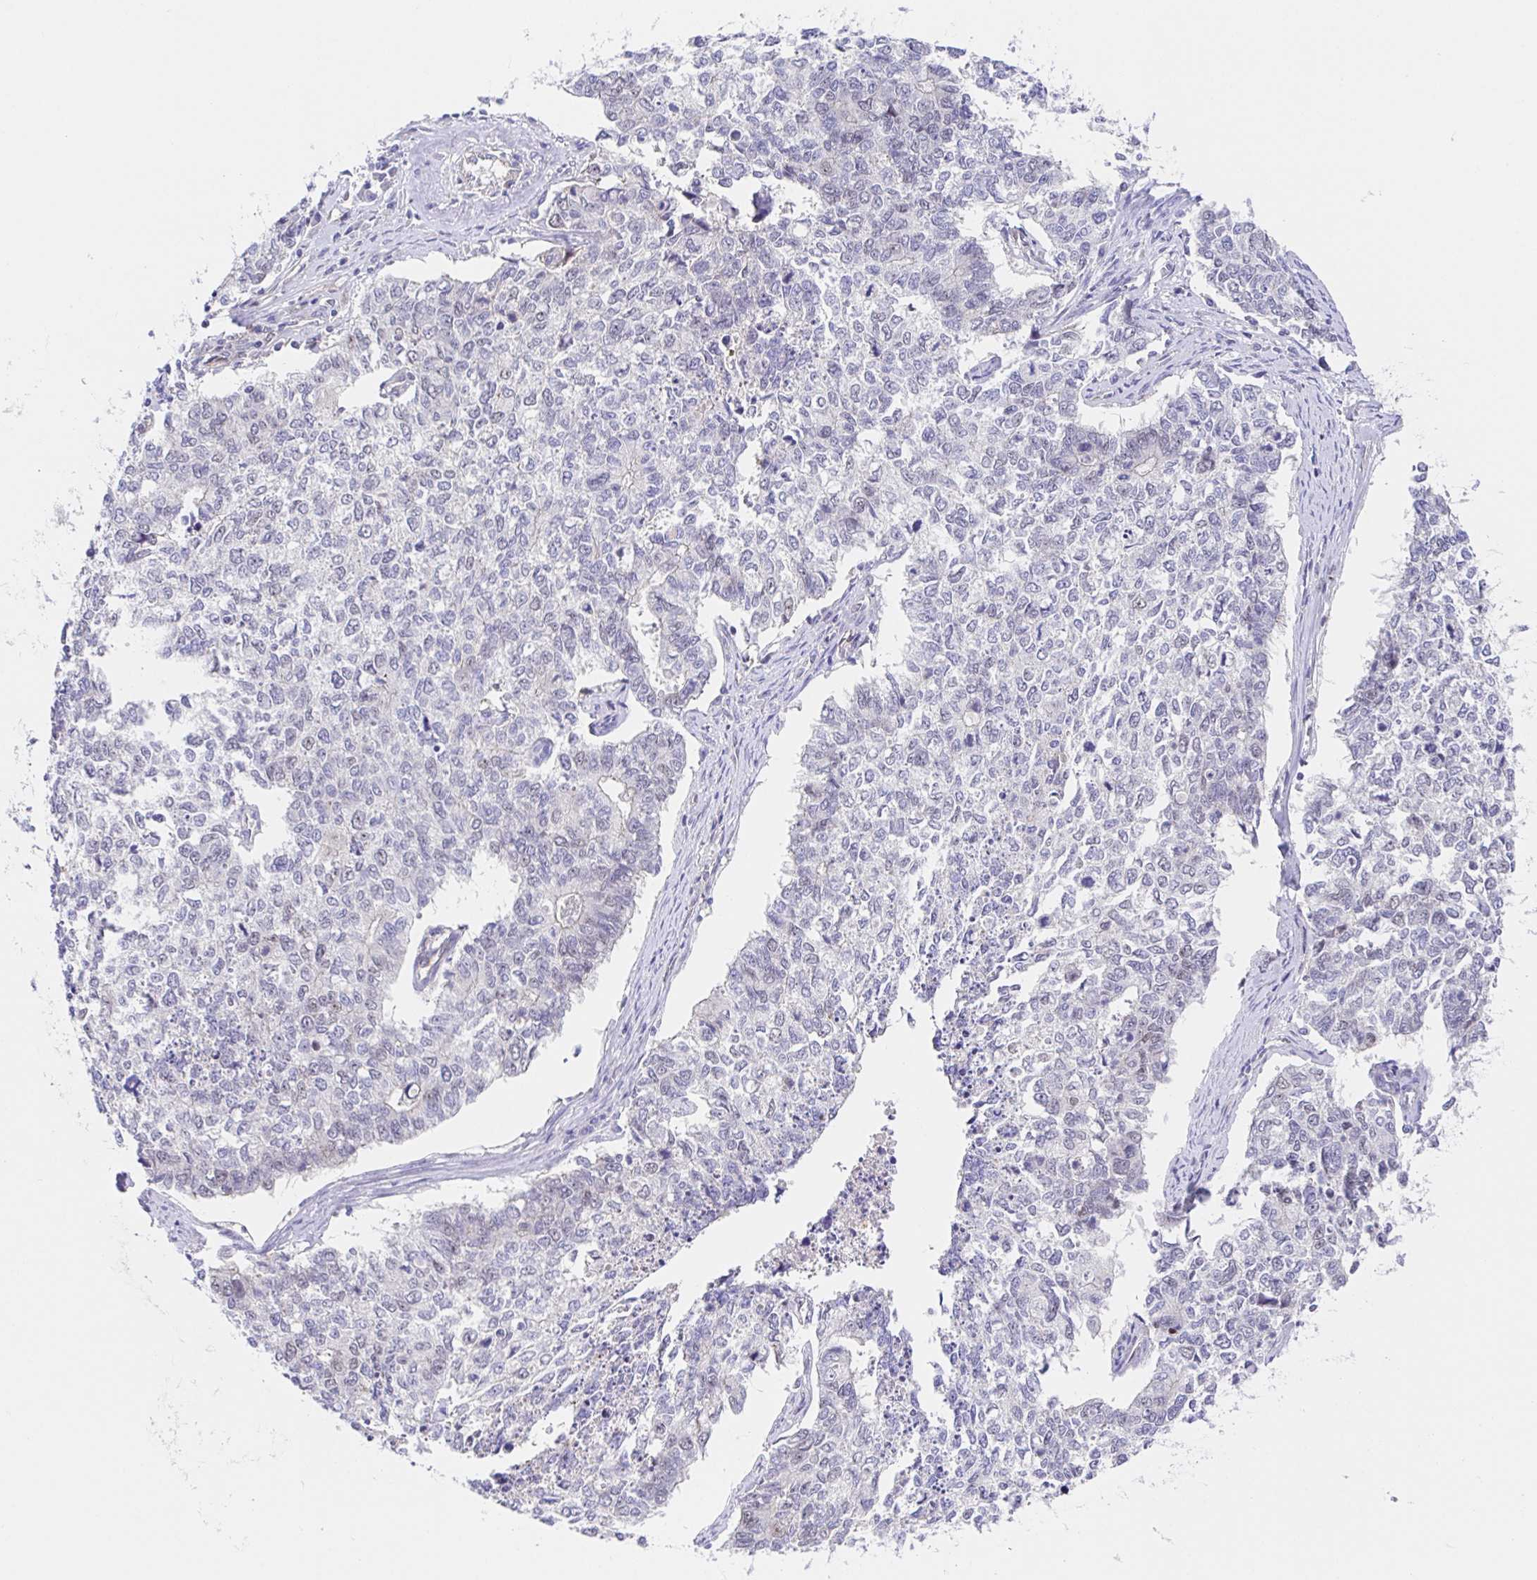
{"staining": {"intensity": "negative", "quantity": "none", "location": "none"}, "tissue": "cervical cancer", "cell_type": "Tumor cells", "image_type": "cancer", "snomed": [{"axis": "morphology", "description": "Adenocarcinoma, NOS"}, {"axis": "topography", "description": "Cervix"}], "caption": "This histopathology image is of adenocarcinoma (cervical) stained with immunohistochemistry (IHC) to label a protein in brown with the nuclei are counter-stained blue. There is no expression in tumor cells. The staining was performed using DAB to visualize the protein expression in brown, while the nuclei were stained in blue with hematoxylin (Magnification: 20x).", "gene": "TIMELESS", "patient": {"sex": "female", "age": 63}}